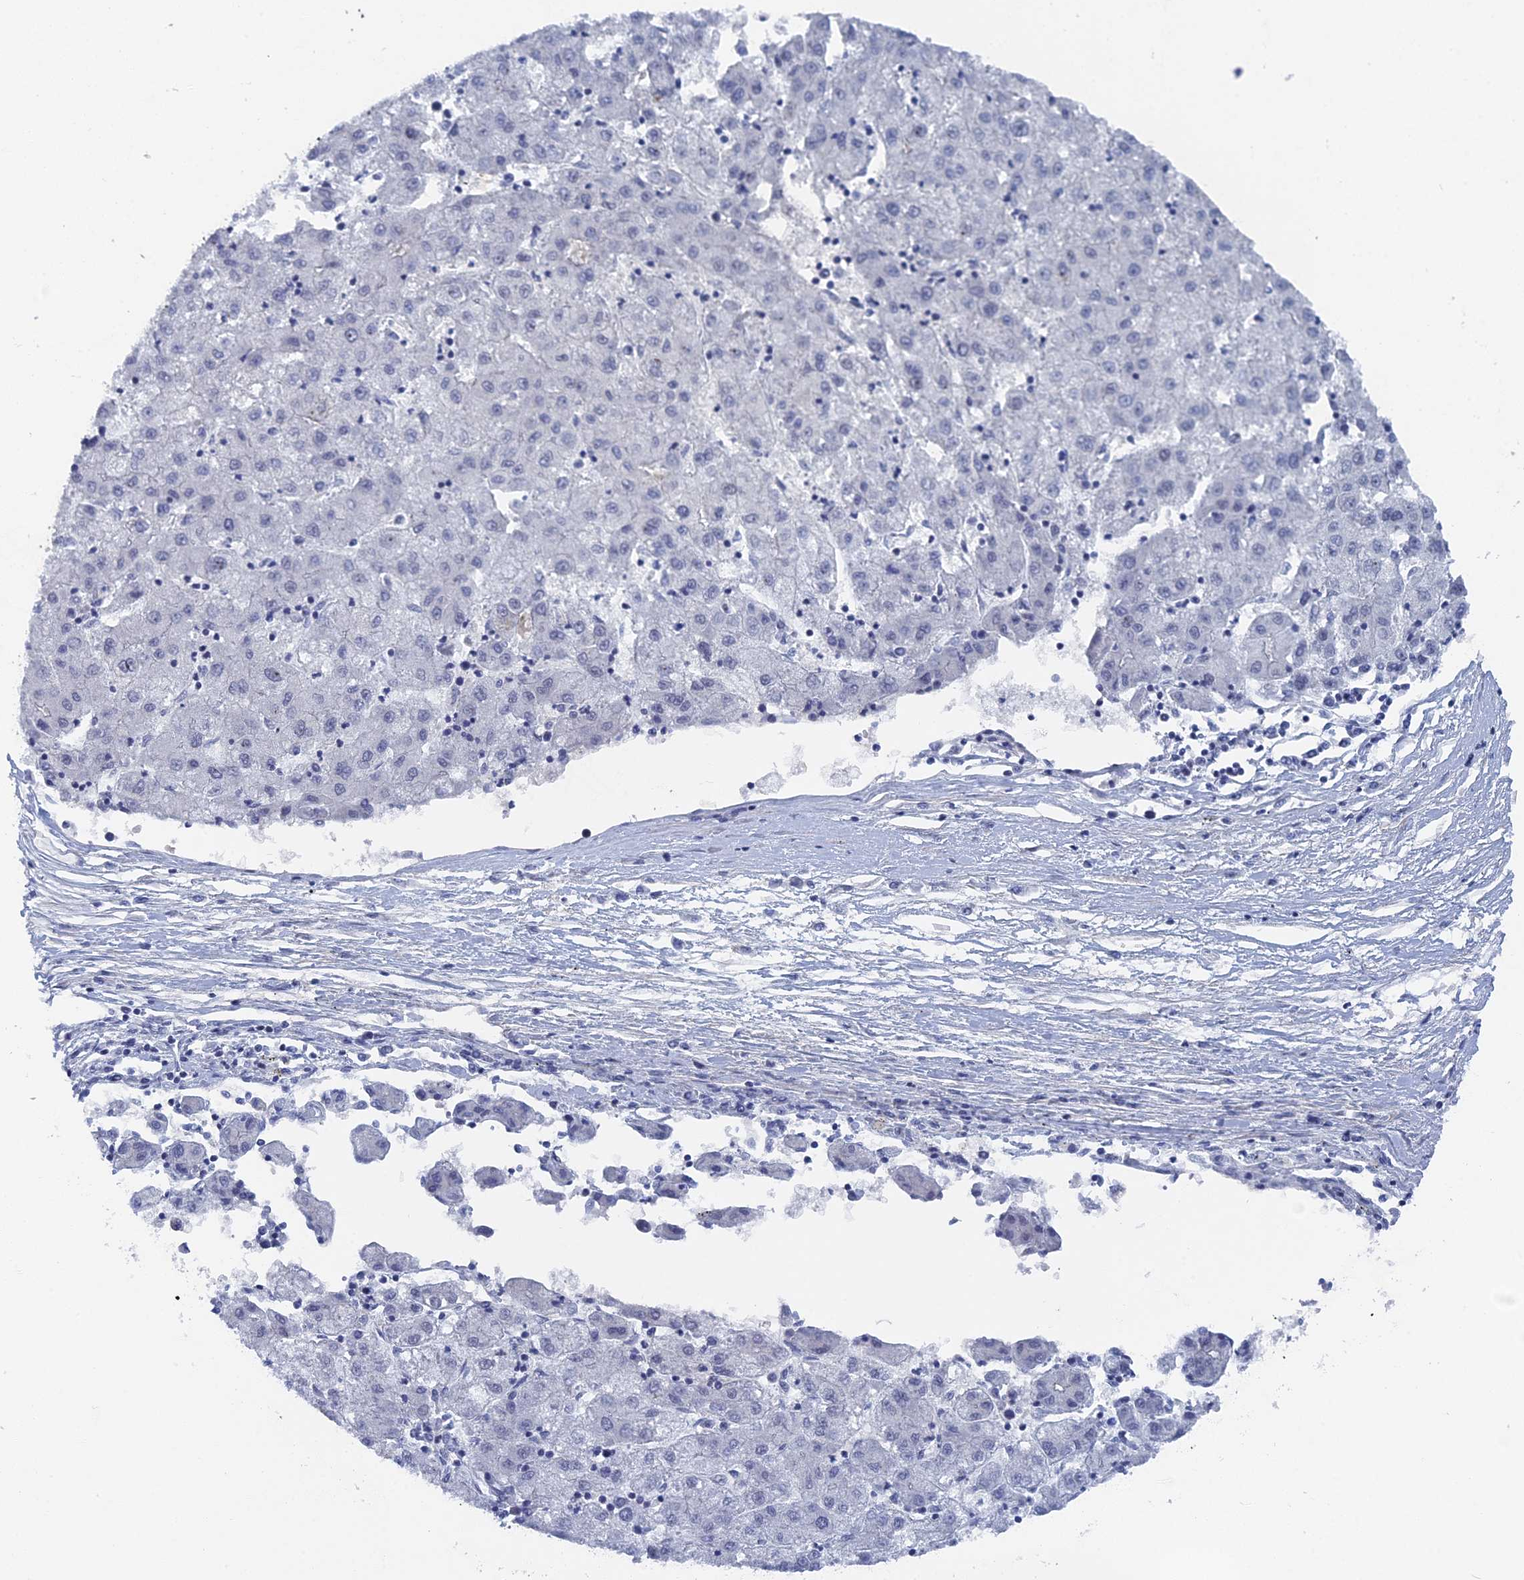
{"staining": {"intensity": "negative", "quantity": "none", "location": "none"}, "tissue": "liver cancer", "cell_type": "Tumor cells", "image_type": "cancer", "snomed": [{"axis": "morphology", "description": "Carcinoma, Hepatocellular, NOS"}, {"axis": "topography", "description": "Liver"}], "caption": "DAB (3,3'-diaminobenzidine) immunohistochemical staining of human hepatocellular carcinoma (liver) exhibits no significant positivity in tumor cells.", "gene": "HIGD1A", "patient": {"sex": "male", "age": 72}}